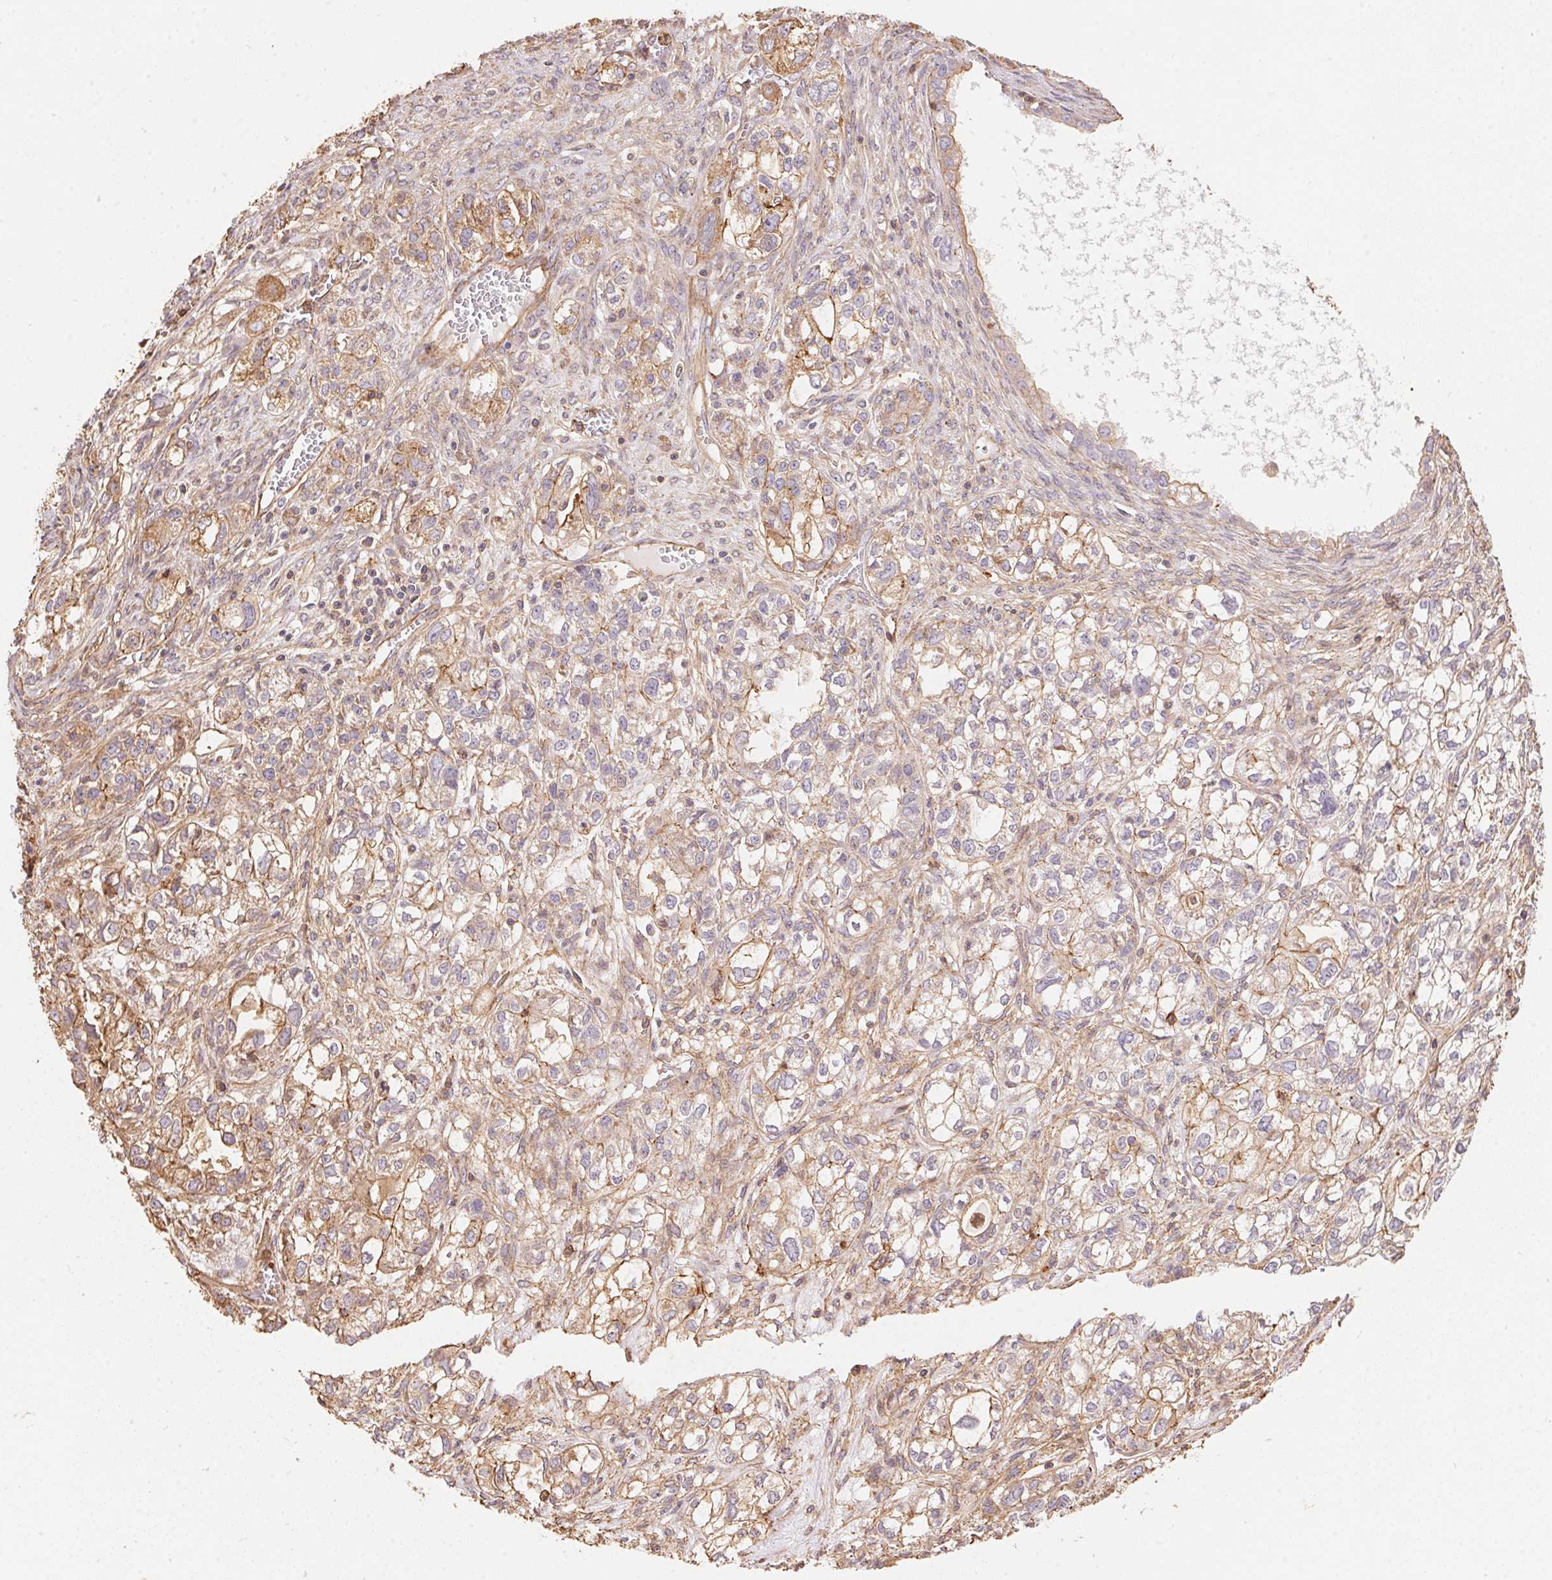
{"staining": {"intensity": "weak", "quantity": "25%-75%", "location": "cytoplasmic/membranous"}, "tissue": "ovarian cancer", "cell_type": "Tumor cells", "image_type": "cancer", "snomed": [{"axis": "morphology", "description": "Carcinoma, endometroid"}, {"axis": "topography", "description": "Ovary"}], "caption": "Protein staining of ovarian cancer tissue reveals weak cytoplasmic/membranous positivity in approximately 25%-75% of tumor cells.", "gene": "FRAS1", "patient": {"sex": "female", "age": 64}}